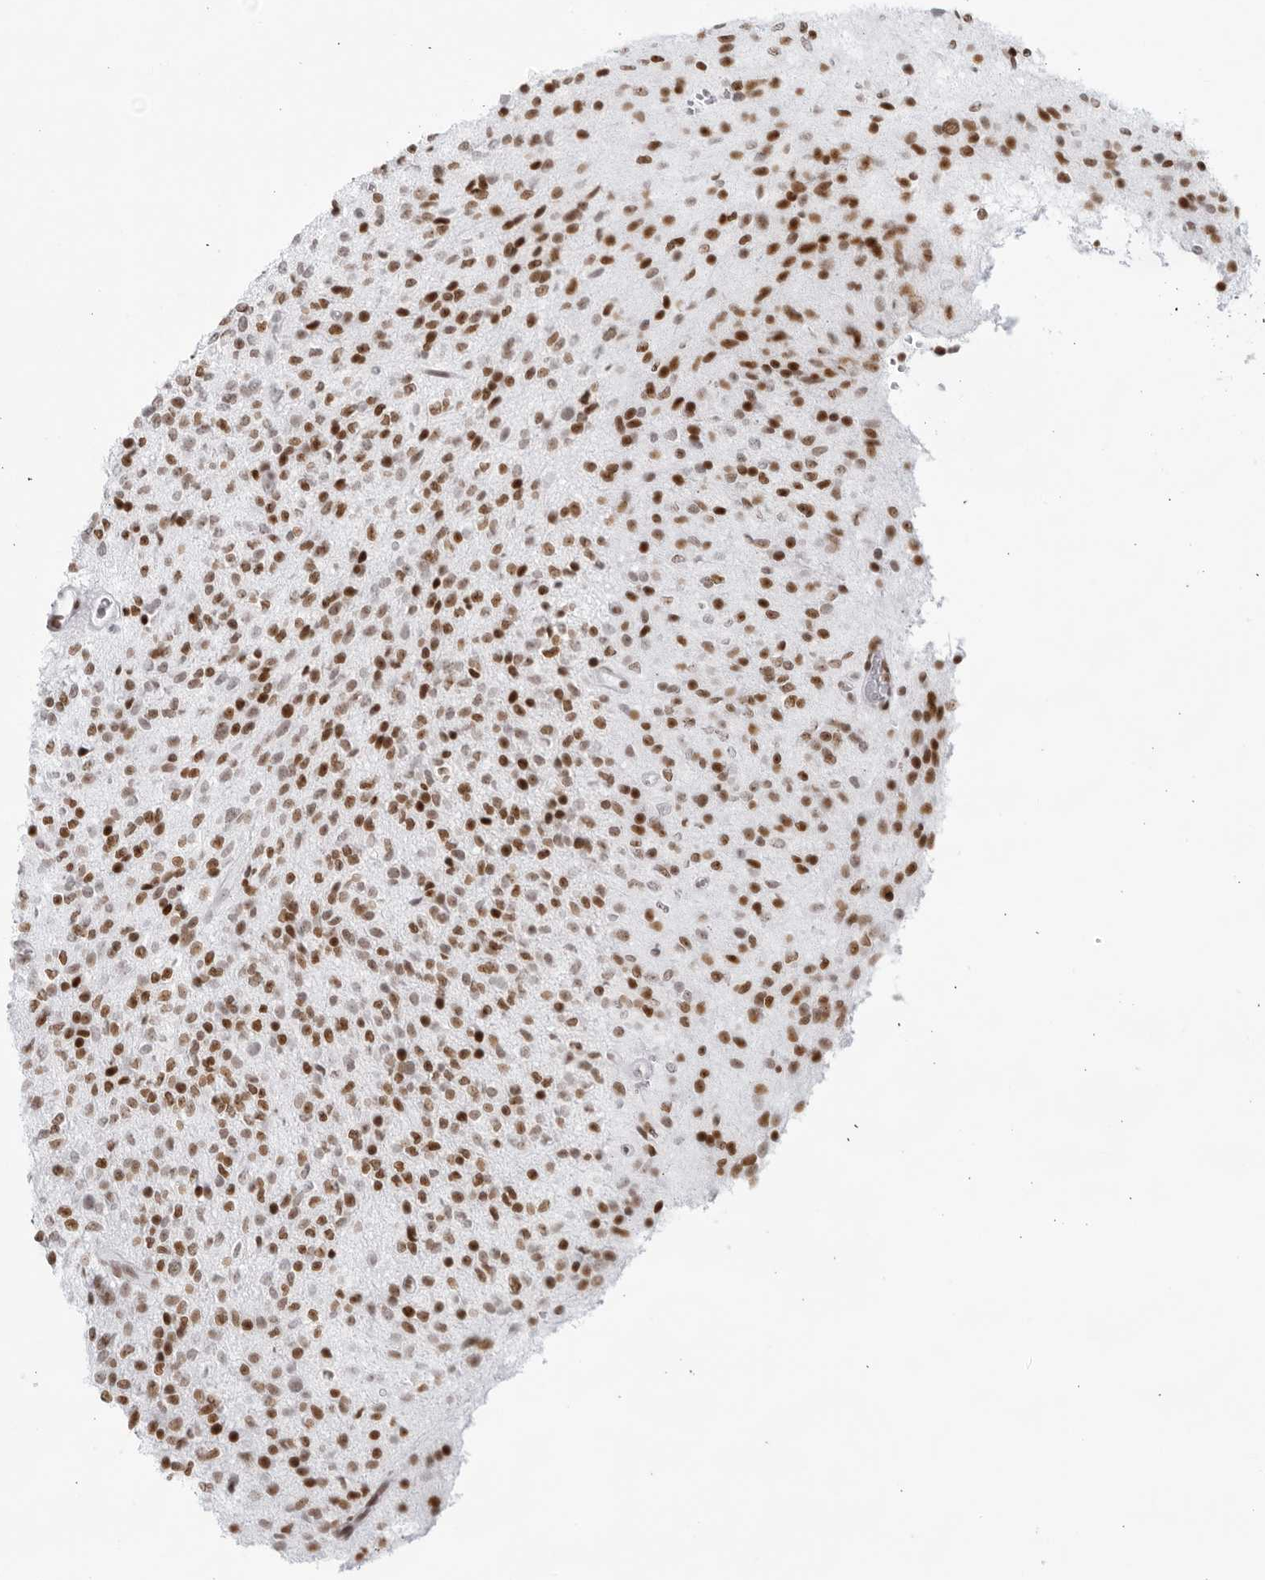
{"staining": {"intensity": "moderate", "quantity": ">75%", "location": "nuclear"}, "tissue": "glioma", "cell_type": "Tumor cells", "image_type": "cancer", "snomed": [{"axis": "morphology", "description": "Glioma, malignant, High grade"}, {"axis": "topography", "description": "Brain"}], "caption": "Immunohistochemistry of human high-grade glioma (malignant) exhibits medium levels of moderate nuclear staining in about >75% of tumor cells.", "gene": "HP1BP3", "patient": {"sex": "male", "age": 34}}